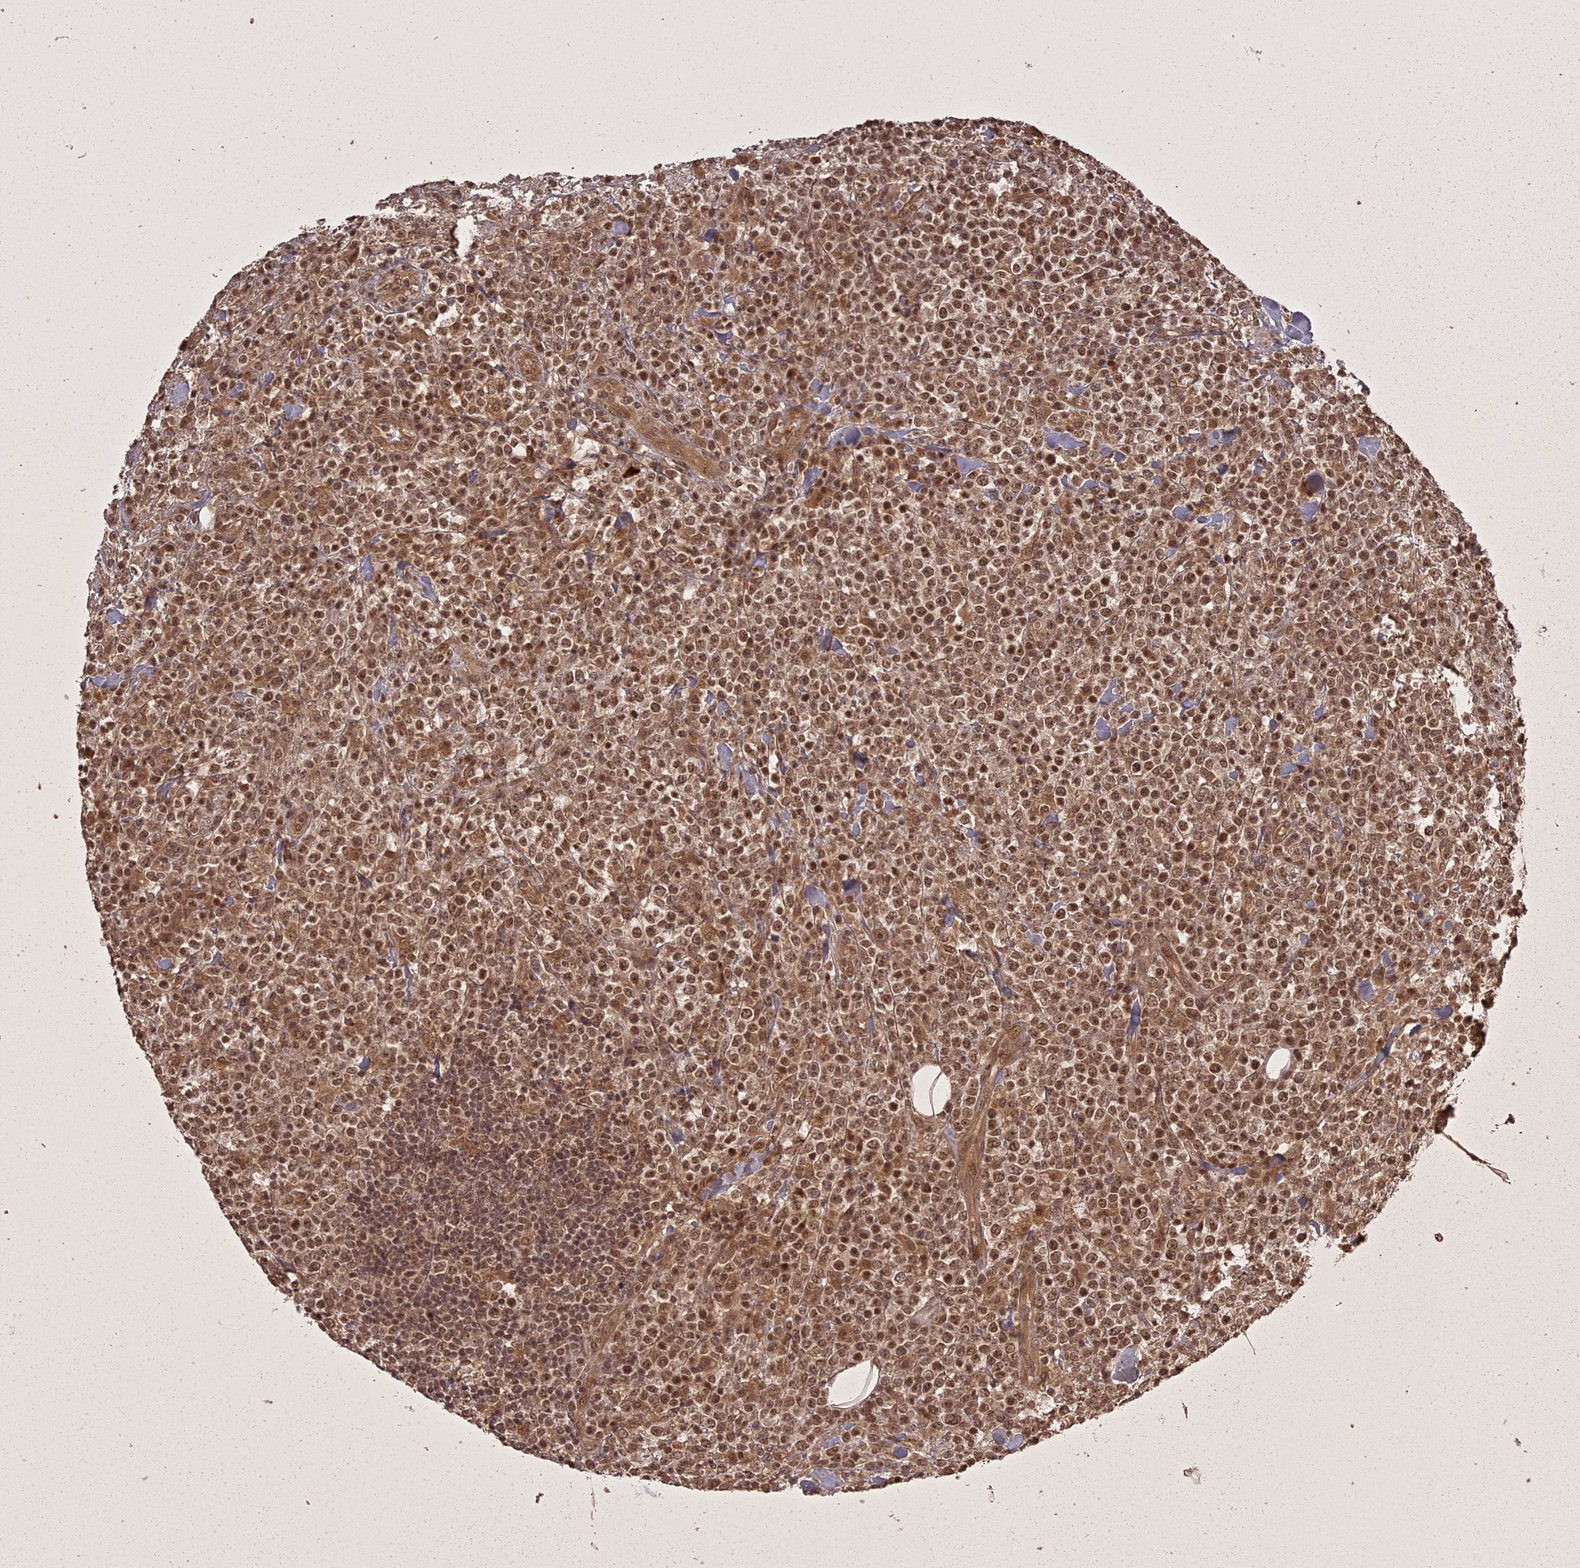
{"staining": {"intensity": "moderate", "quantity": ">75%", "location": "cytoplasmic/membranous,nuclear"}, "tissue": "lymphoma", "cell_type": "Tumor cells", "image_type": "cancer", "snomed": [{"axis": "morphology", "description": "Malignant lymphoma, non-Hodgkin's type, High grade"}, {"axis": "topography", "description": "Colon"}], "caption": "Protein analysis of lymphoma tissue displays moderate cytoplasmic/membranous and nuclear staining in about >75% of tumor cells.", "gene": "ING5", "patient": {"sex": "female", "age": 53}}